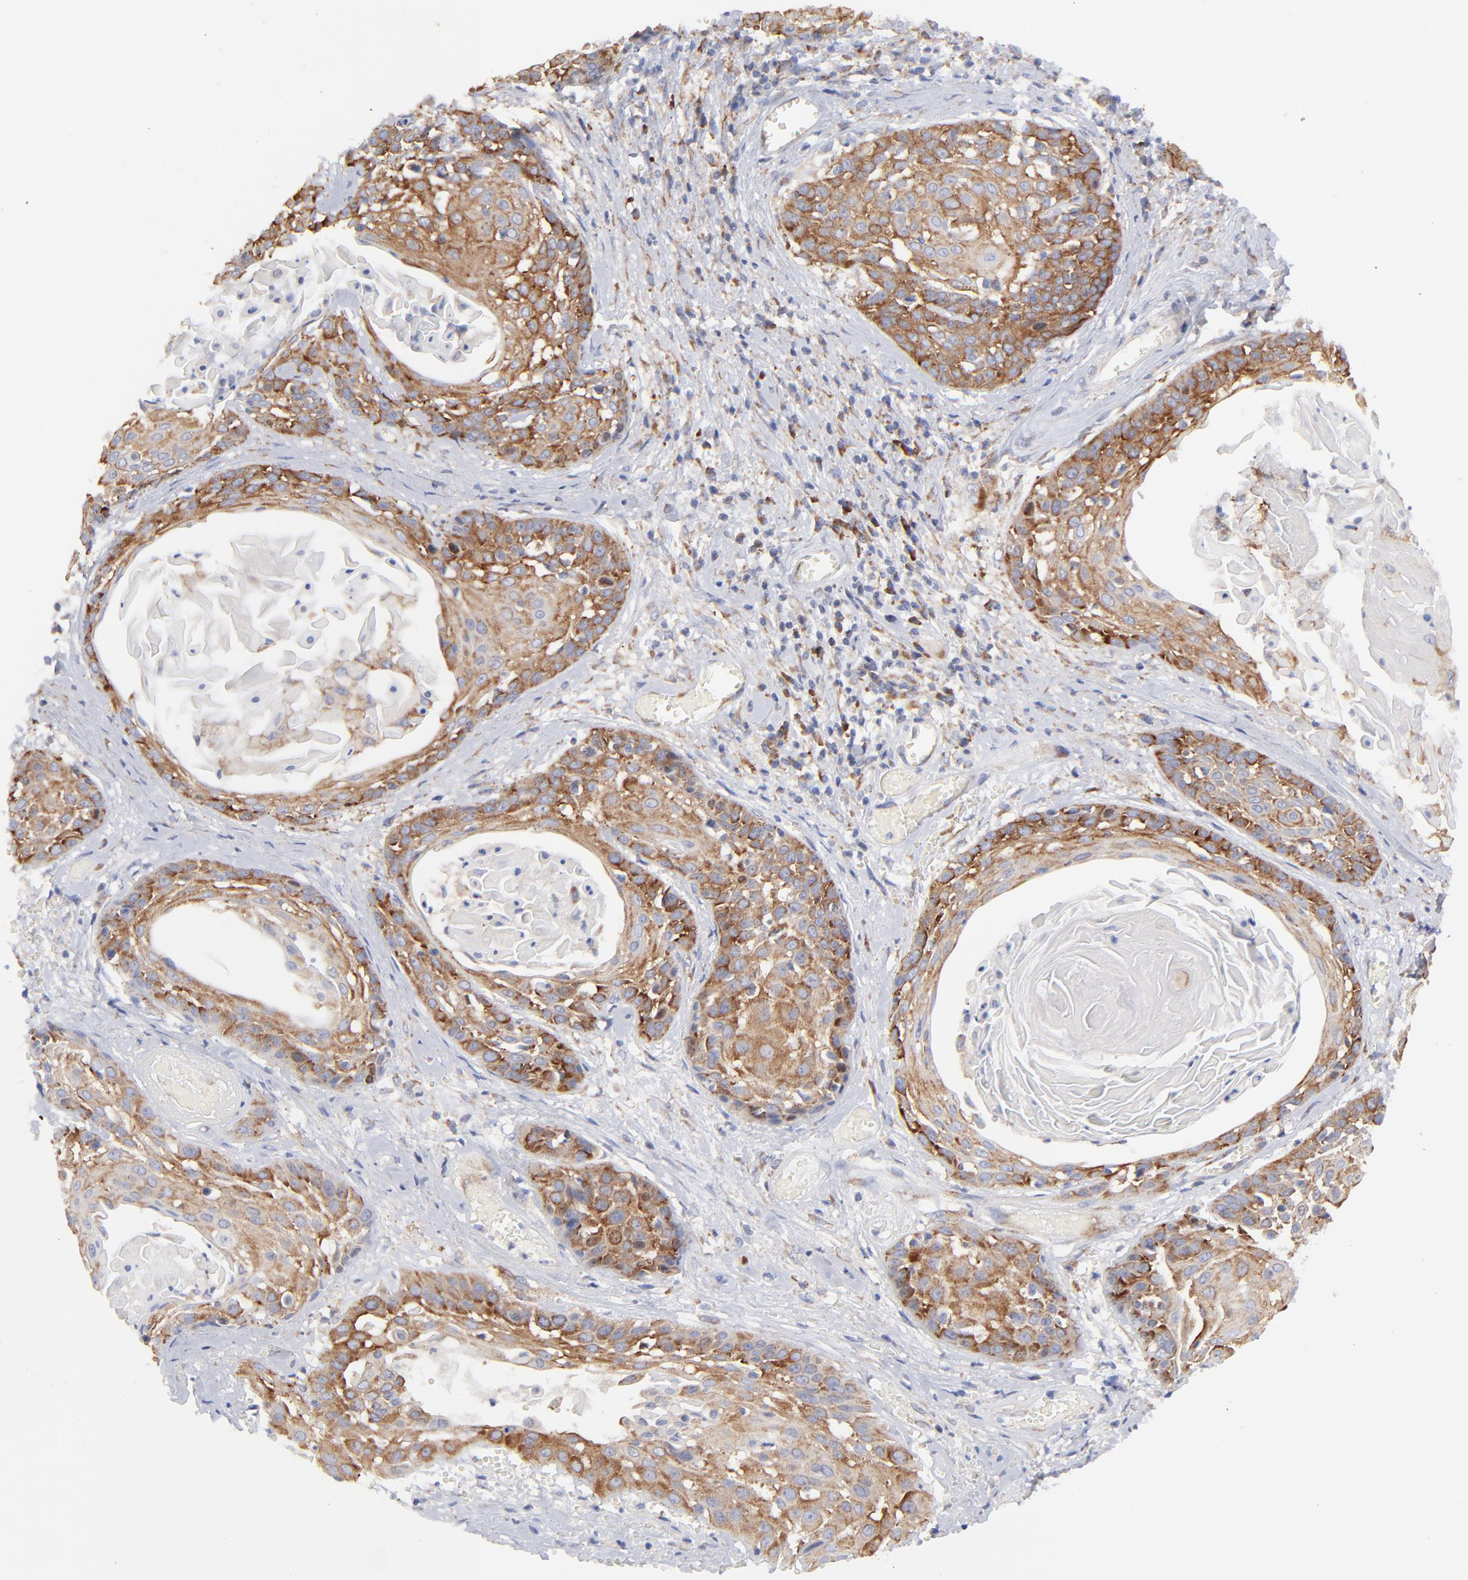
{"staining": {"intensity": "moderate", "quantity": ">75%", "location": "cytoplasmic/membranous"}, "tissue": "cervical cancer", "cell_type": "Tumor cells", "image_type": "cancer", "snomed": [{"axis": "morphology", "description": "Squamous cell carcinoma, NOS"}, {"axis": "topography", "description": "Cervix"}], "caption": "High-power microscopy captured an immunohistochemistry histopathology image of cervical squamous cell carcinoma, revealing moderate cytoplasmic/membranous staining in about >75% of tumor cells.", "gene": "EIF2AK2", "patient": {"sex": "female", "age": 57}}